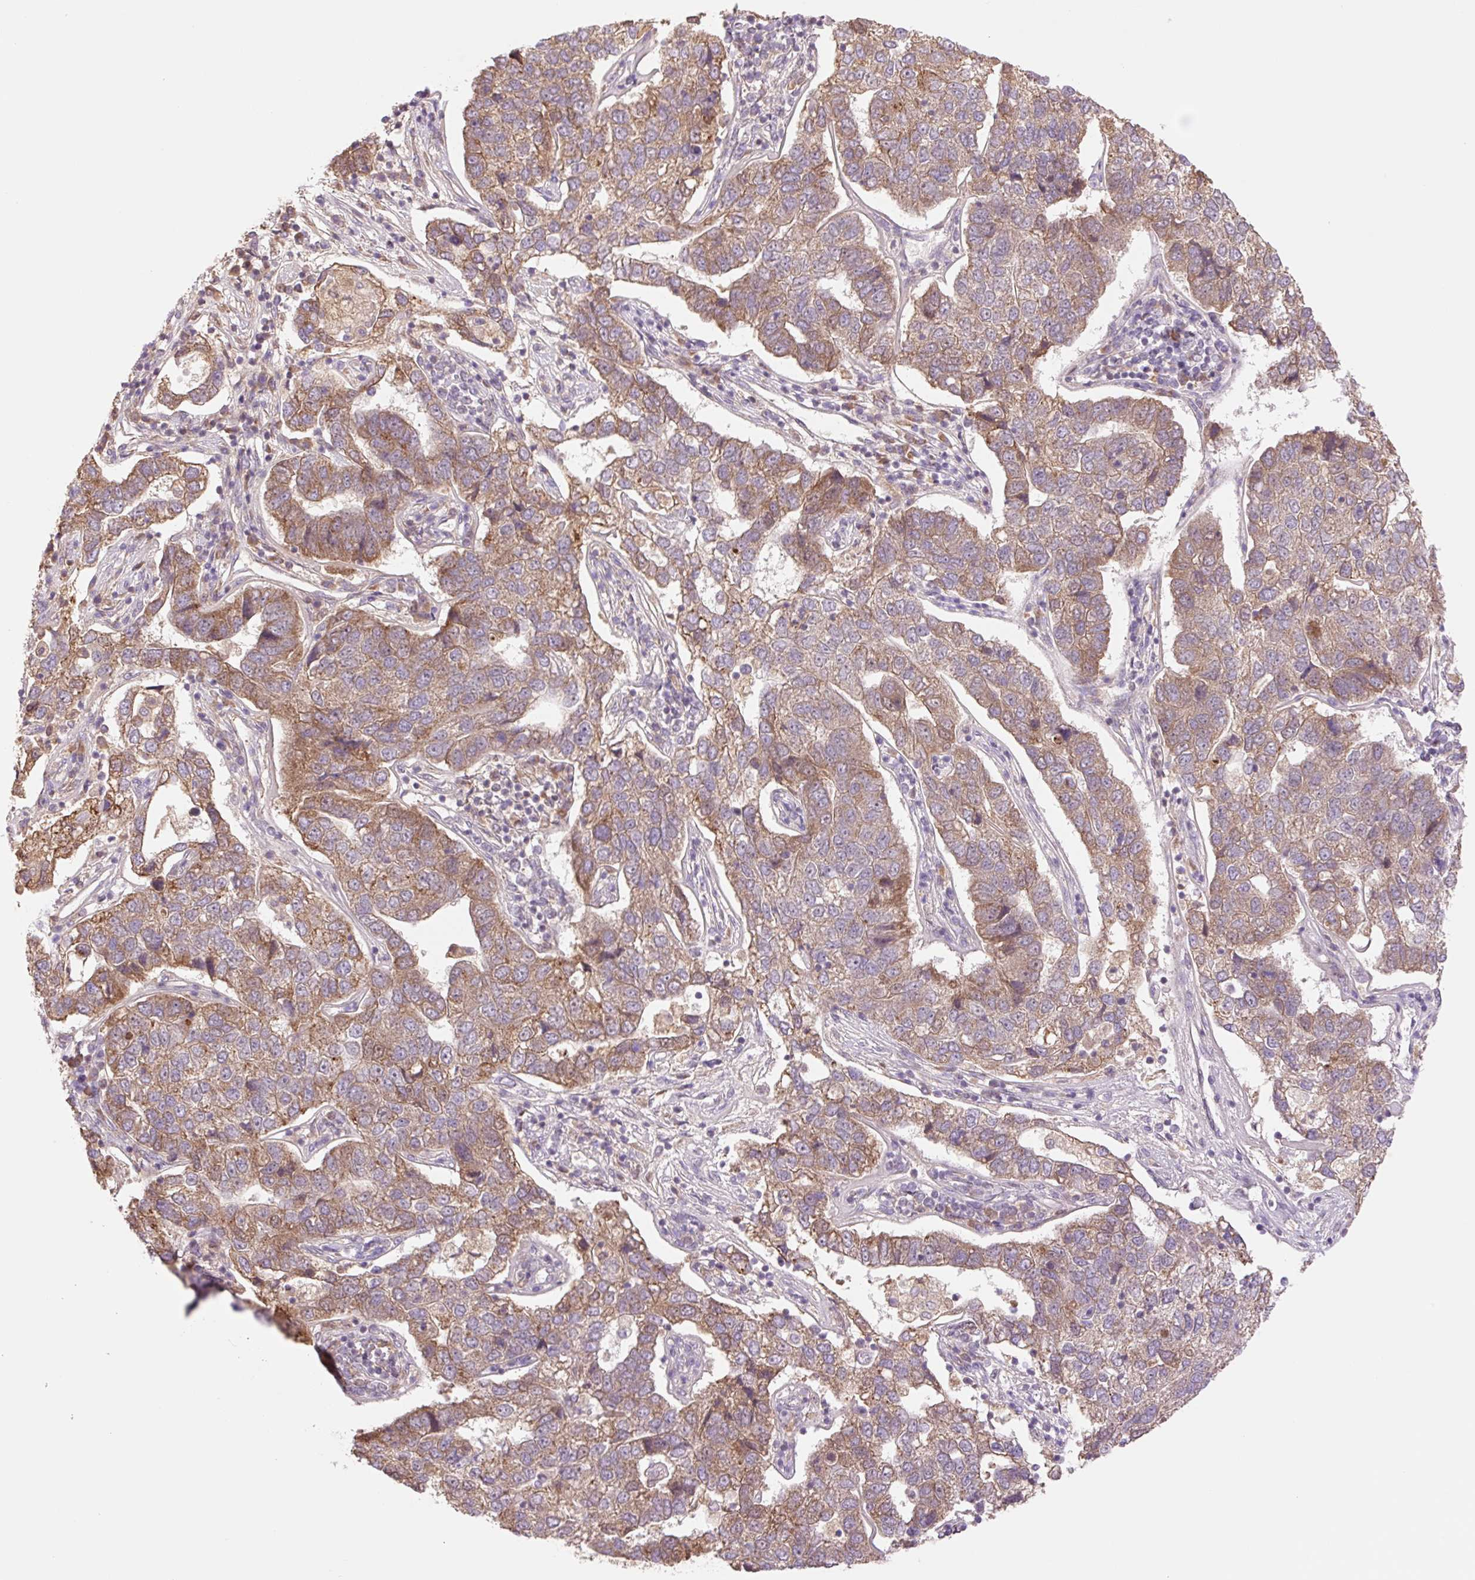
{"staining": {"intensity": "moderate", "quantity": ">75%", "location": "cytoplasmic/membranous"}, "tissue": "pancreatic cancer", "cell_type": "Tumor cells", "image_type": "cancer", "snomed": [{"axis": "morphology", "description": "Adenocarcinoma, NOS"}, {"axis": "topography", "description": "Pancreas"}], "caption": "About >75% of tumor cells in adenocarcinoma (pancreatic) reveal moderate cytoplasmic/membranous protein expression as visualized by brown immunohistochemical staining.", "gene": "YJU2B", "patient": {"sex": "female", "age": 61}}